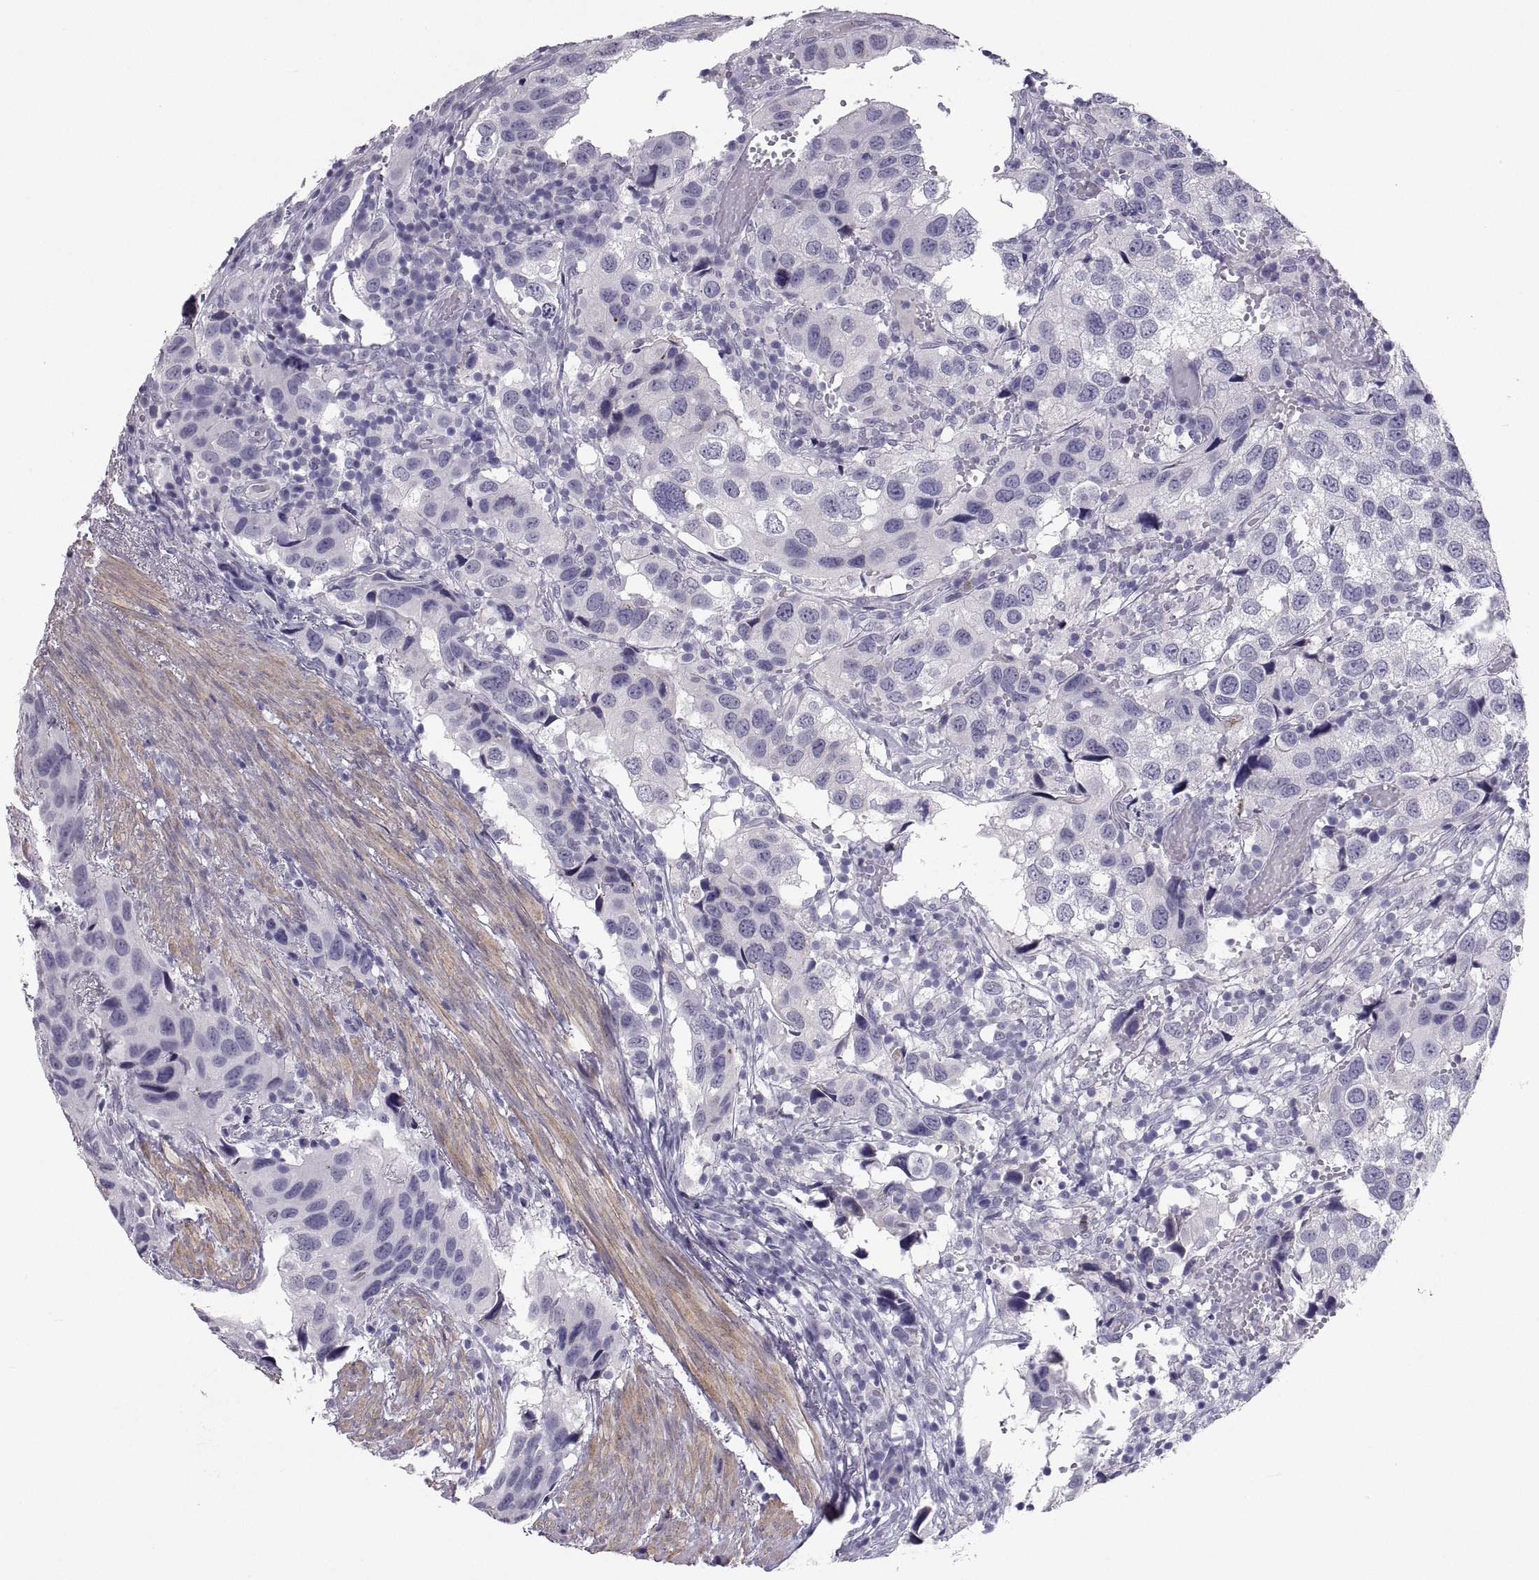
{"staining": {"intensity": "negative", "quantity": "none", "location": "none"}, "tissue": "urothelial cancer", "cell_type": "Tumor cells", "image_type": "cancer", "snomed": [{"axis": "morphology", "description": "Urothelial carcinoma, High grade"}, {"axis": "topography", "description": "Urinary bladder"}], "caption": "Immunohistochemistry (IHC) of human urothelial cancer demonstrates no staining in tumor cells.", "gene": "IGSF1", "patient": {"sex": "male", "age": 79}}